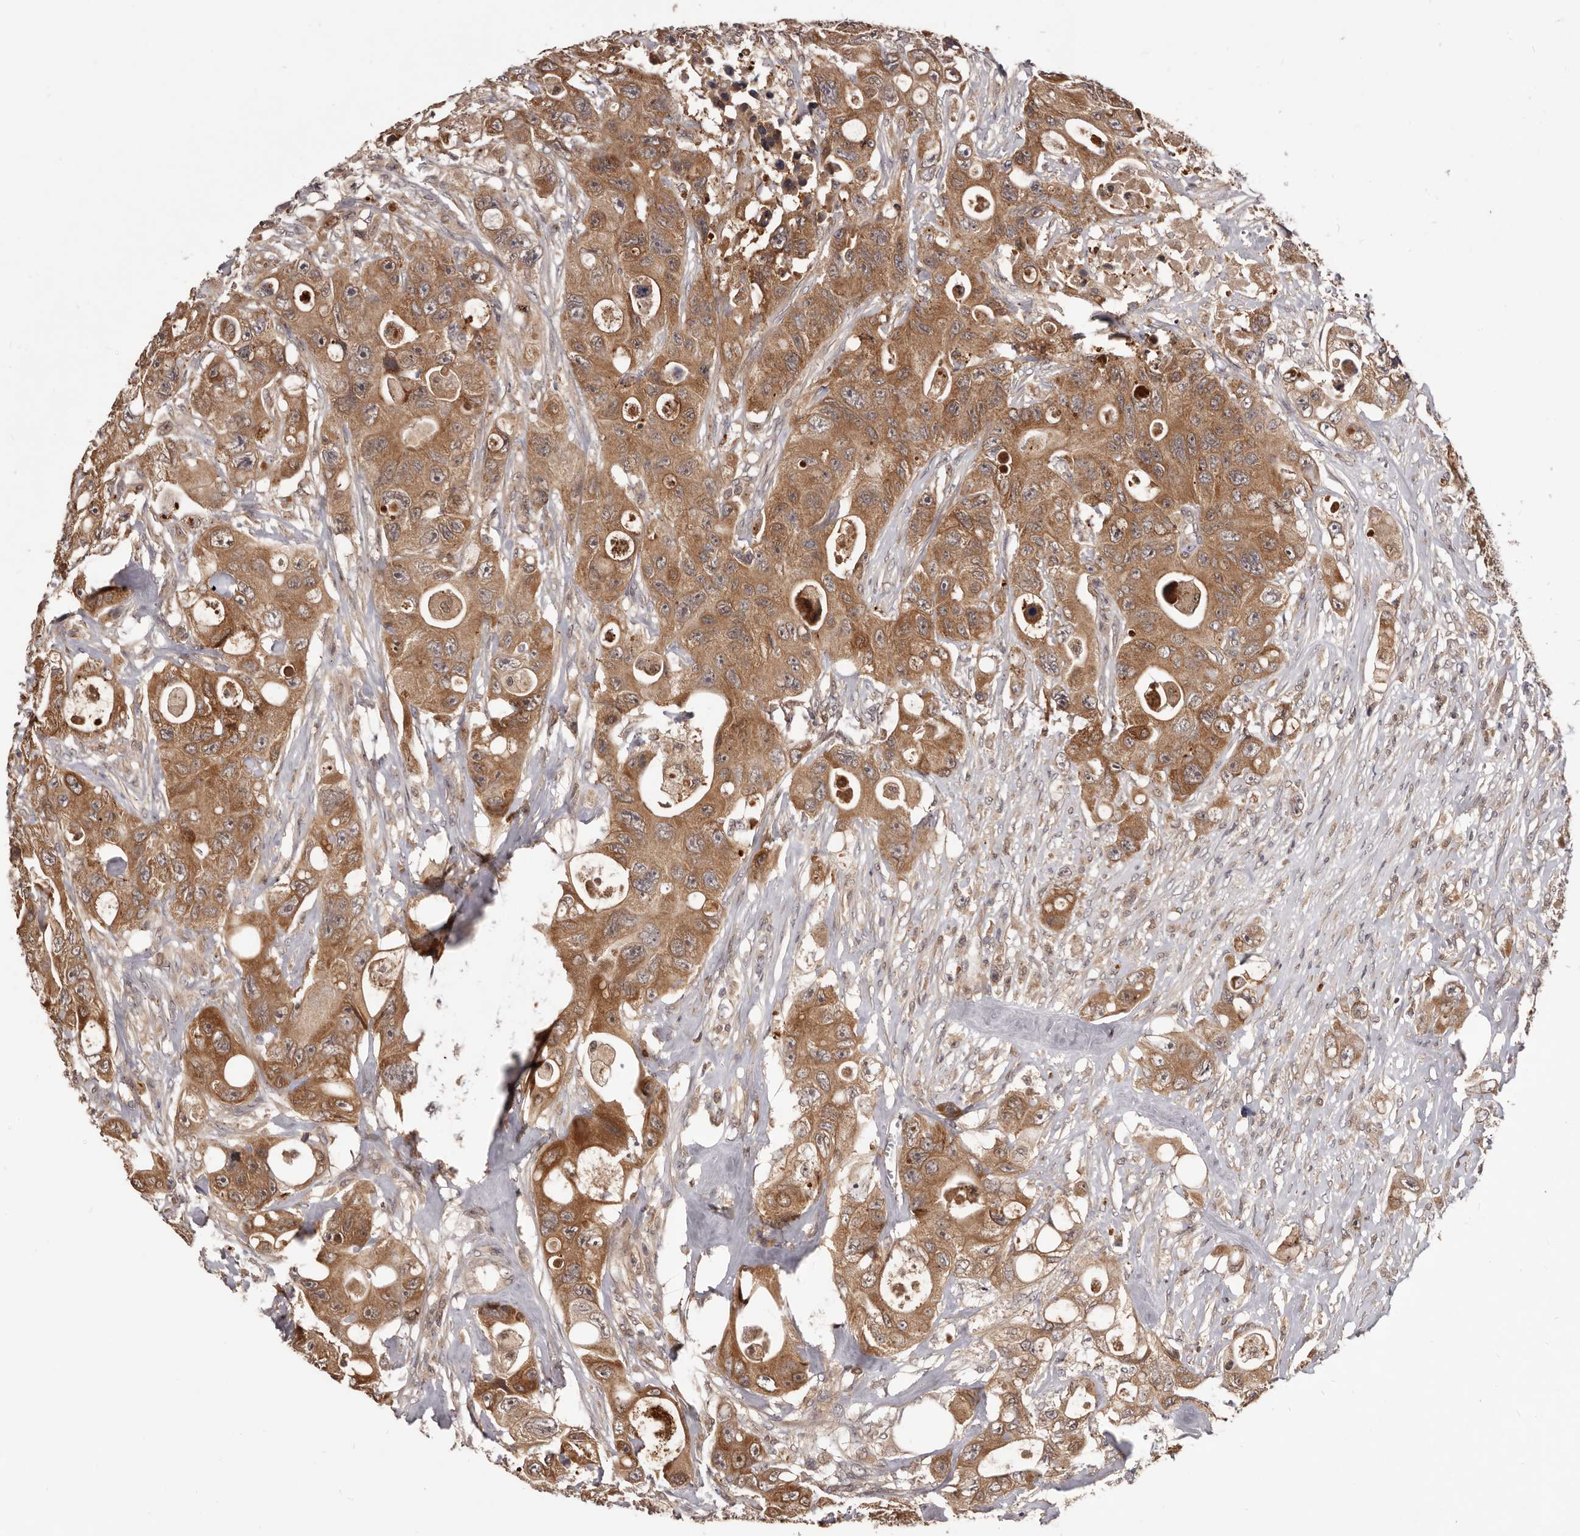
{"staining": {"intensity": "moderate", "quantity": ">75%", "location": "cytoplasmic/membranous"}, "tissue": "colorectal cancer", "cell_type": "Tumor cells", "image_type": "cancer", "snomed": [{"axis": "morphology", "description": "Adenocarcinoma, NOS"}, {"axis": "topography", "description": "Colon"}], "caption": "Brown immunohistochemical staining in human colorectal adenocarcinoma demonstrates moderate cytoplasmic/membranous expression in approximately >75% of tumor cells. (DAB IHC, brown staining for protein, blue staining for nuclei).", "gene": "MDP1", "patient": {"sex": "female", "age": 46}}